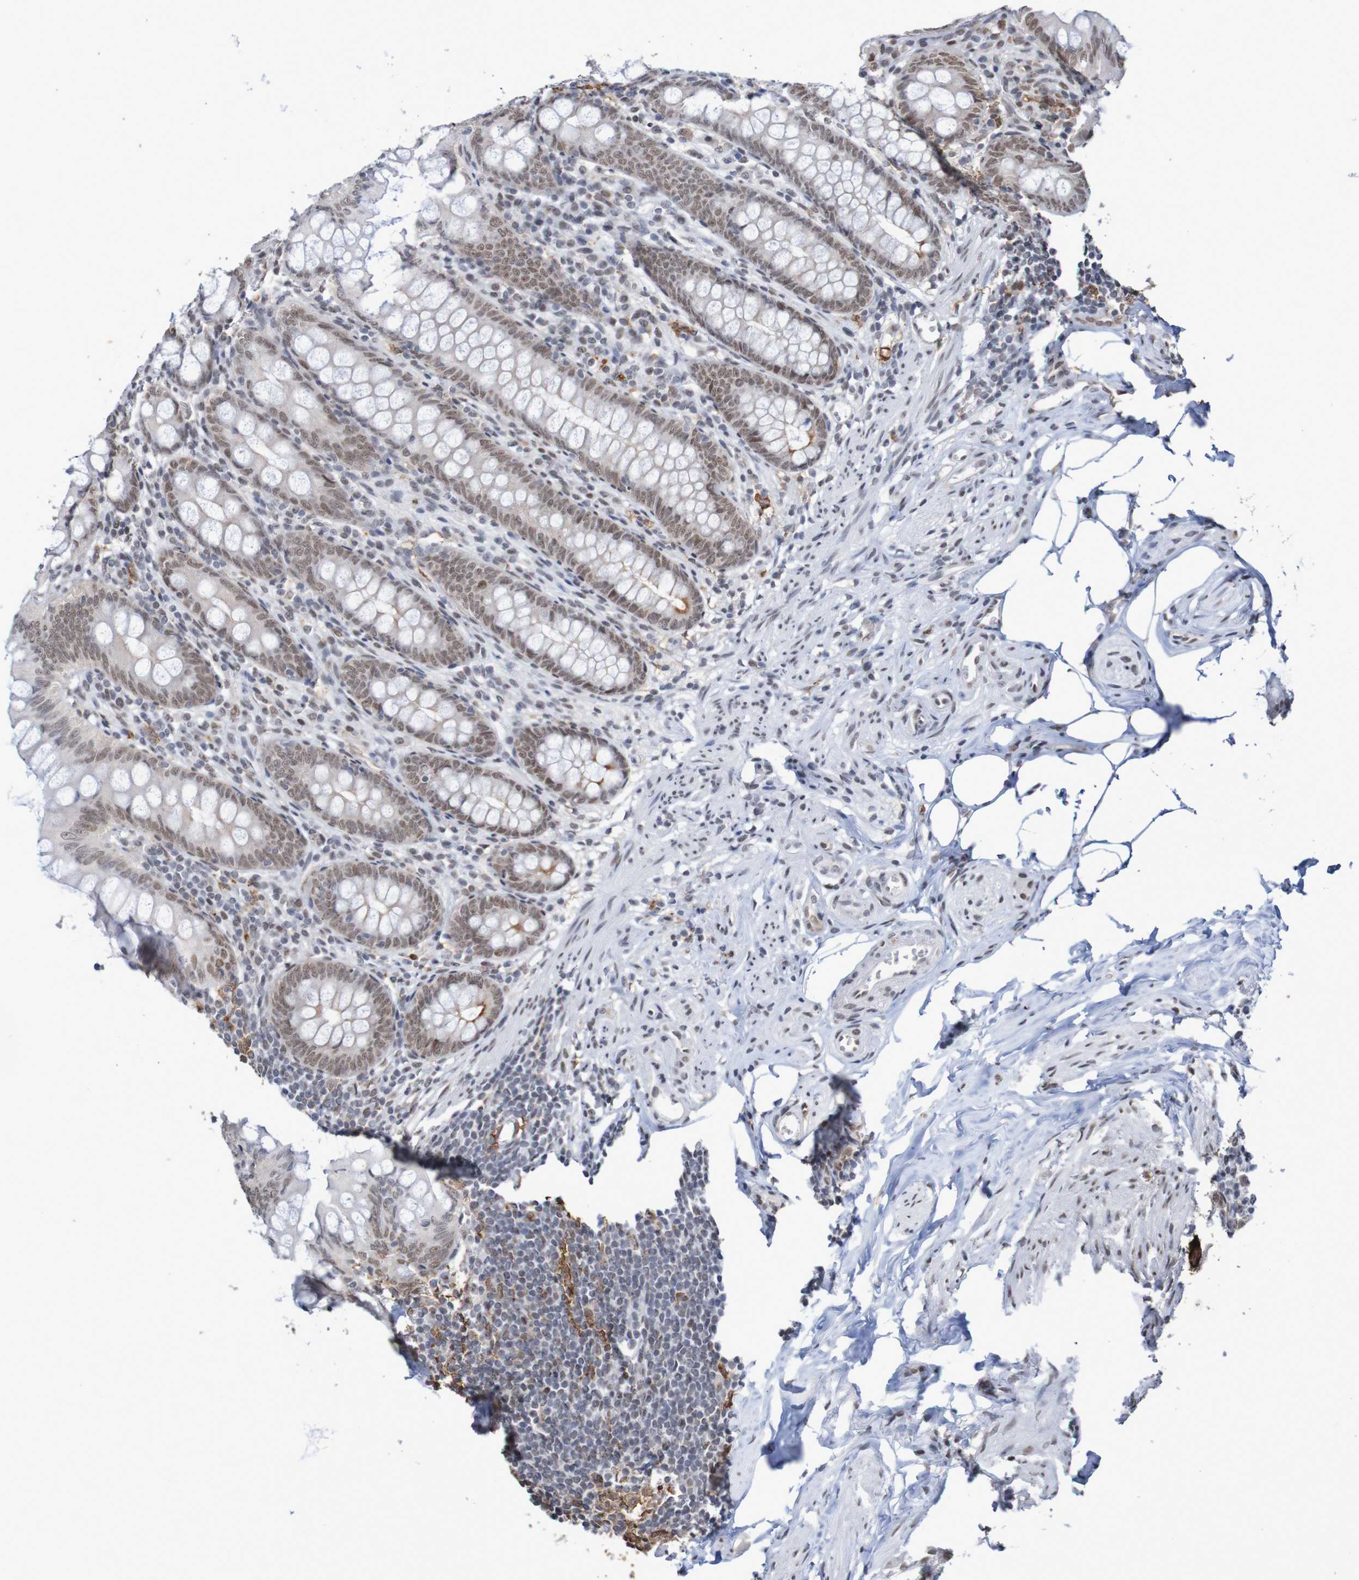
{"staining": {"intensity": "moderate", "quantity": ">75%", "location": "nuclear"}, "tissue": "appendix", "cell_type": "Glandular cells", "image_type": "normal", "snomed": [{"axis": "morphology", "description": "Normal tissue, NOS"}, {"axis": "topography", "description": "Appendix"}], "caption": "The immunohistochemical stain shows moderate nuclear positivity in glandular cells of unremarkable appendix.", "gene": "MRTFB", "patient": {"sex": "female", "age": 77}}